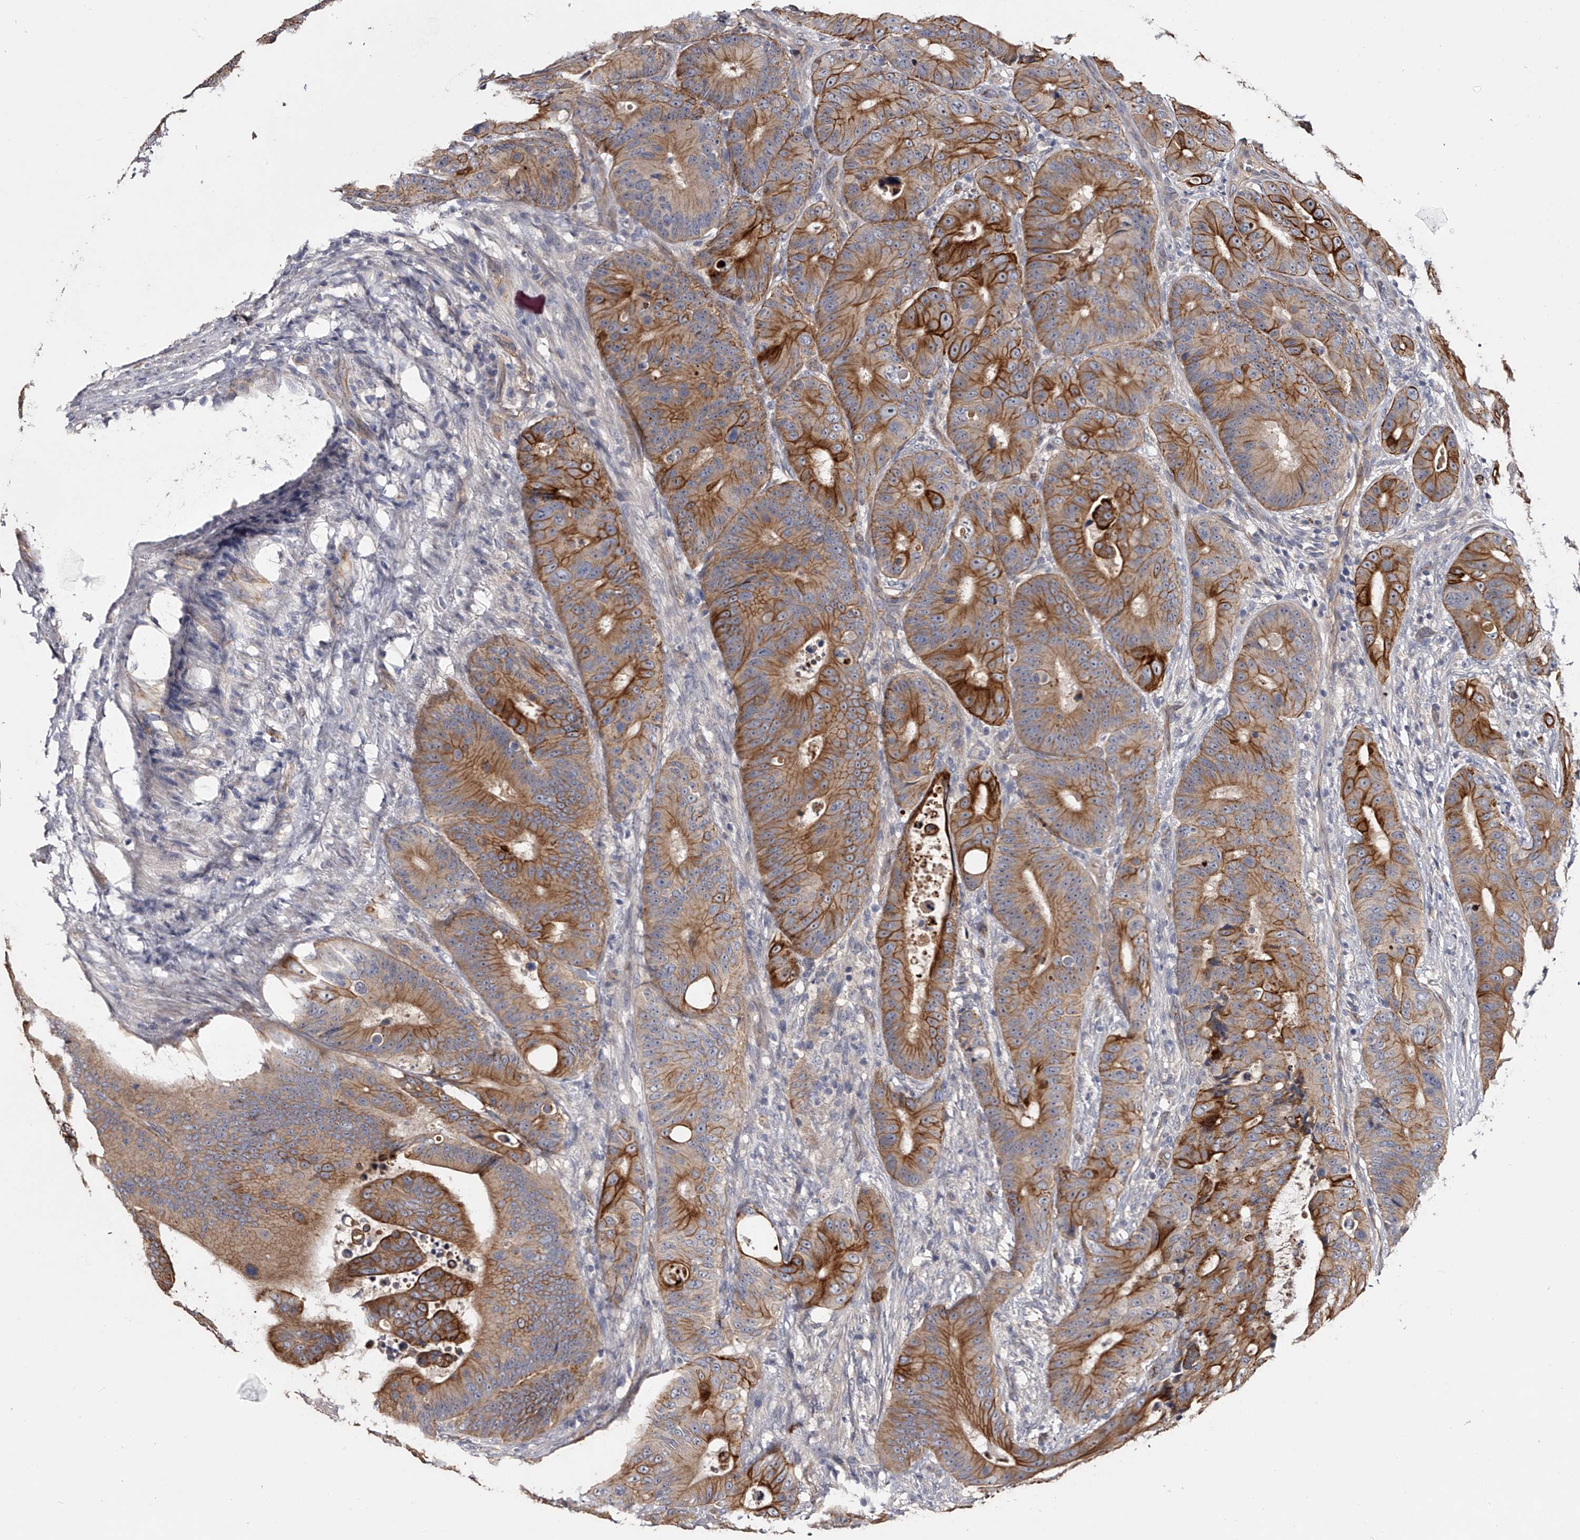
{"staining": {"intensity": "strong", "quantity": ">75%", "location": "cytoplasmic/membranous"}, "tissue": "colorectal cancer", "cell_type": "Tumor cells", "image_type": "cancer", "snomed": [{"axis": "morphology", "description": "Adenocarcinoma, NOS"}, {"axis": "topography", "description": "Colon"}], "caption": "Immunohistochemistry of colorectal adenocarcinoma displays high levels of strong cytoplasmic/membranous expression in about >75% of tumor cells. (Brightfield microscopy of DAB IHC at high magnification).", "gene": "MDN1", "patient": {"sex": "male", "age": 83}}